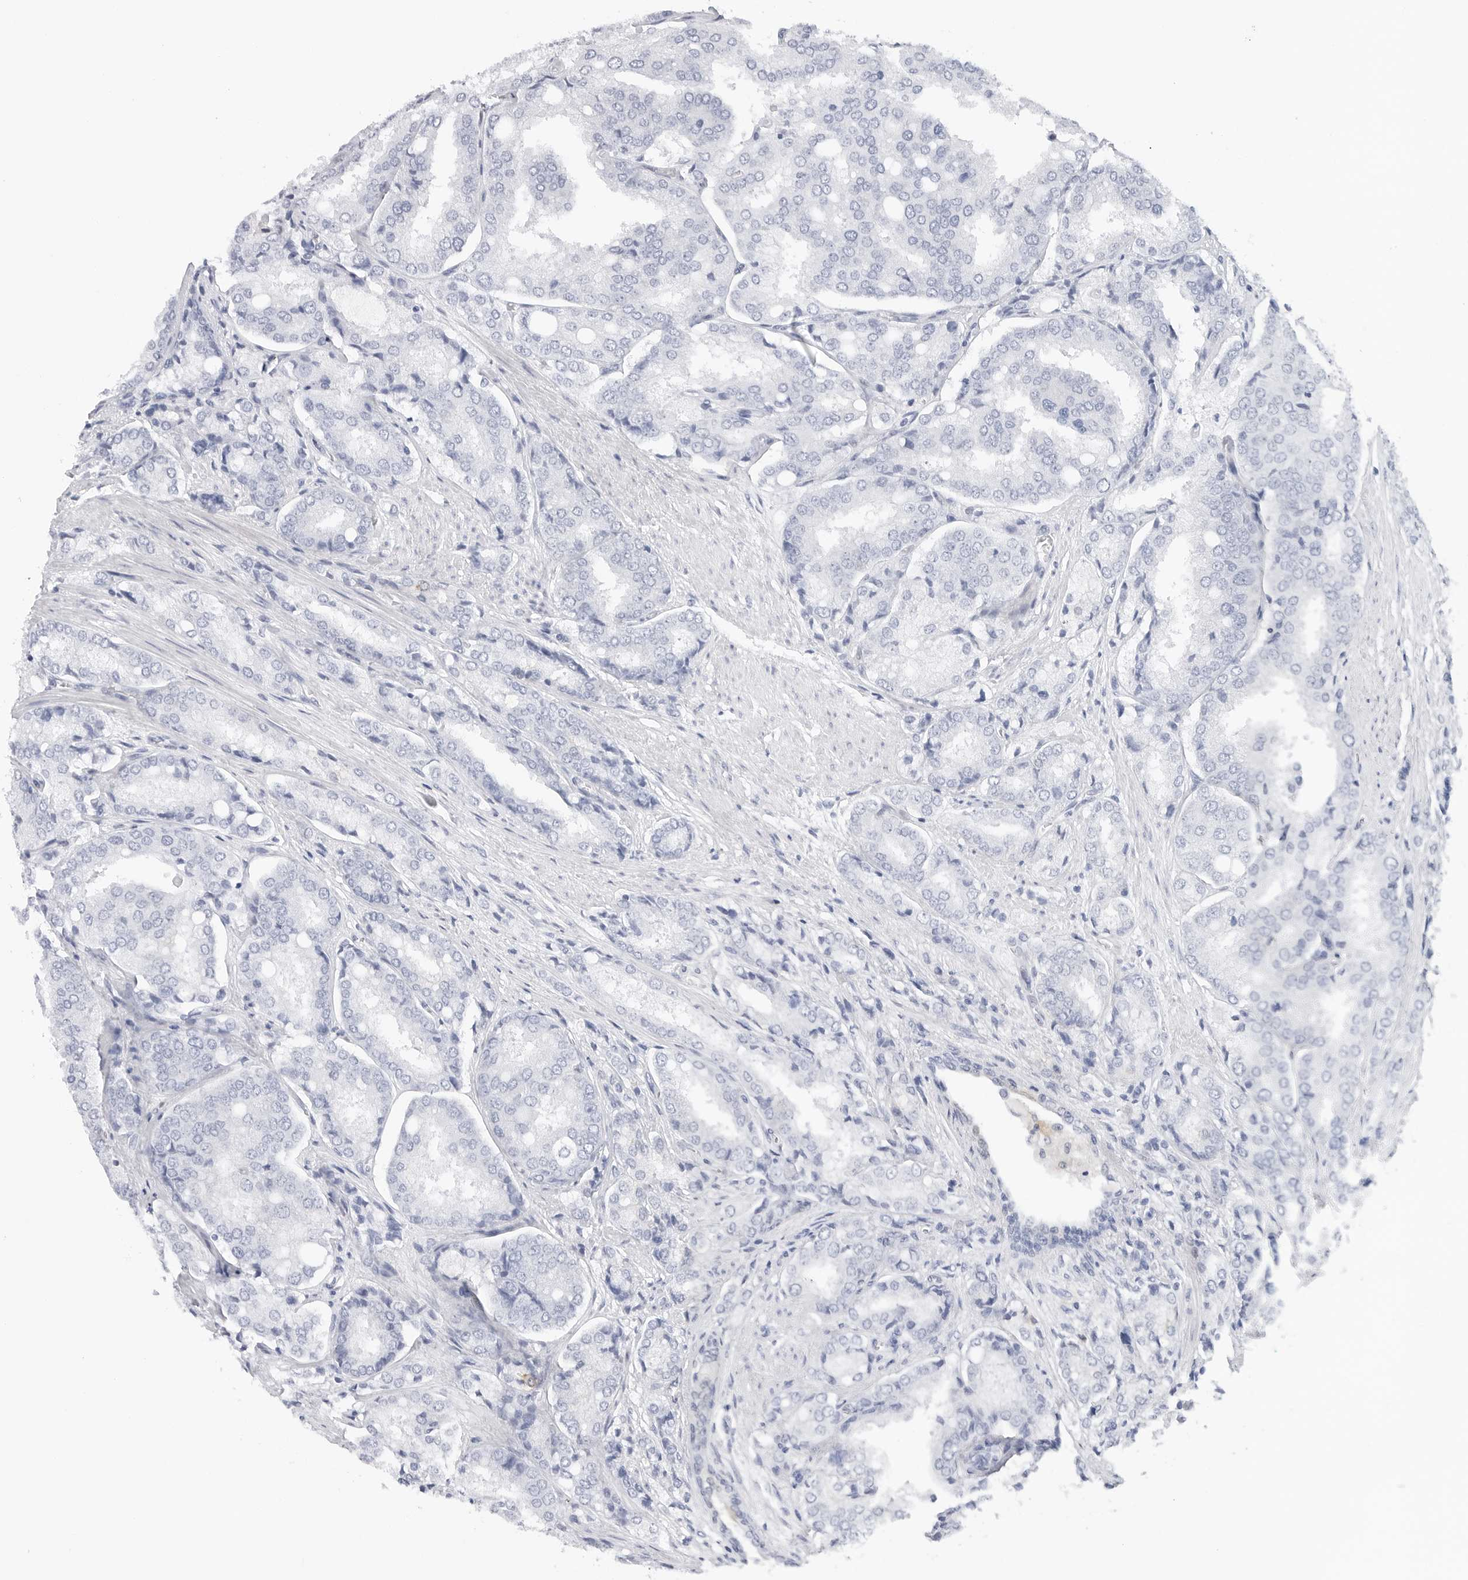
{"staining": {"intensity": "negative", "quantity": "none", "location": "none"}, "tissue": "prostate cancer", "cell_type": "Tumor cells", "image_type": "cancer", "snomed": [{"axis": "morphology", "description": "Adenocarcinoma, High grade"}, {"axis": "topography", "description": "Prostate"}], "caption": "Immunohistochemistry of prostate cancer (high-grade adenocarcinoma) reveals no expression in tumor cells.", "gene": "SLC19A1", "patient": {"sex": "male", "age": 50}}